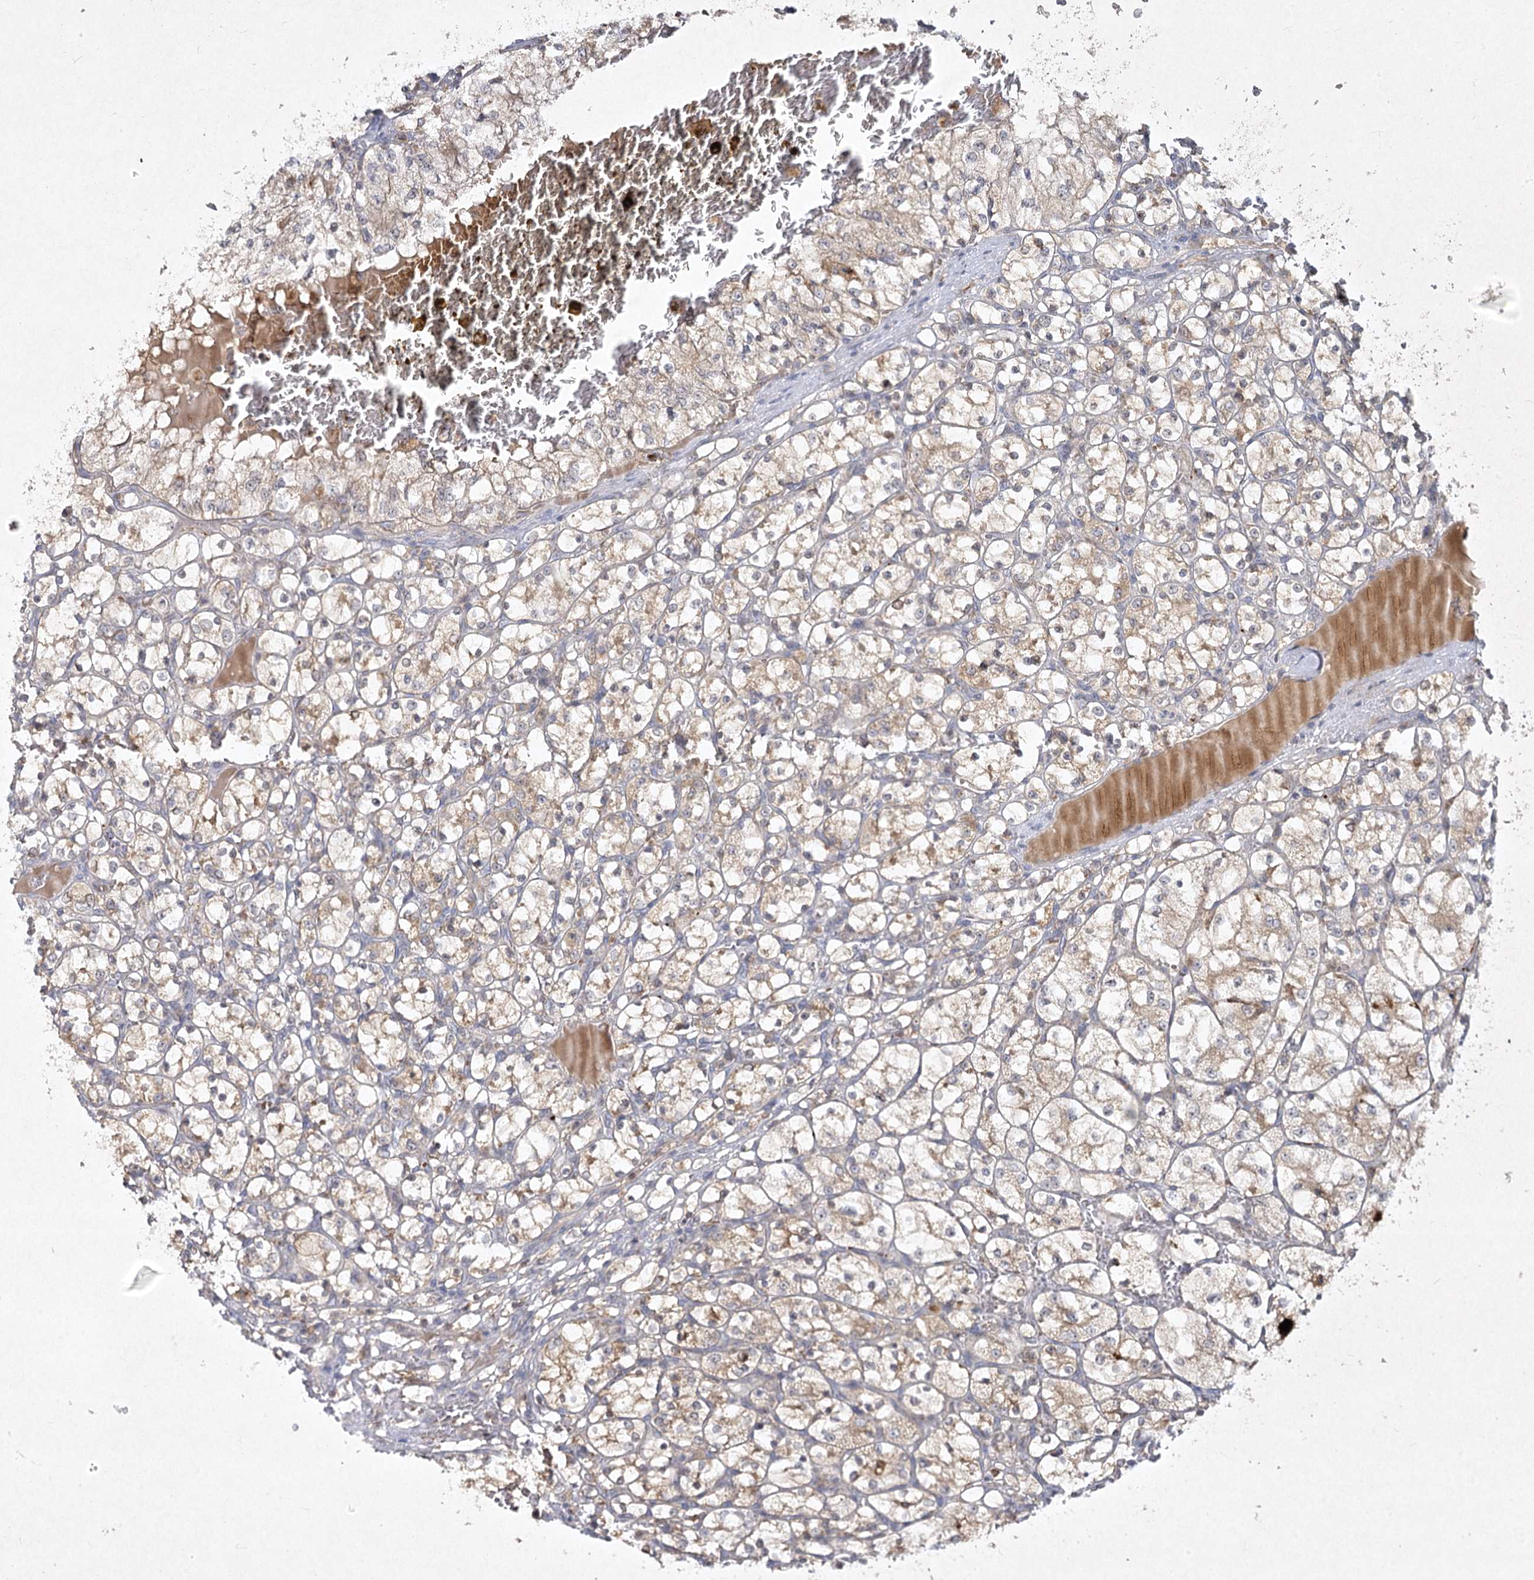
{"staining": {"intensity": "moderate", "quantity": "25%-75%", "location": "cytoplasmic/membranous"}, "tissue": "renal cancer", "cell_type": "Tumor cells", "image_type": "cancer", "snomed": [{"axis": "morphology", "description": "Adenocarcinoma, NOS"}, {"axis": "topography", "description": "Kidney"}], "caption": "This is an image of IHC staining of adenocarcinoma (renal), which shows moderate staining in the cytoplasmic/membranous of tumor cells.", "gene": "PYROXD2", "patient": {"sex": "female", "age": 69}}